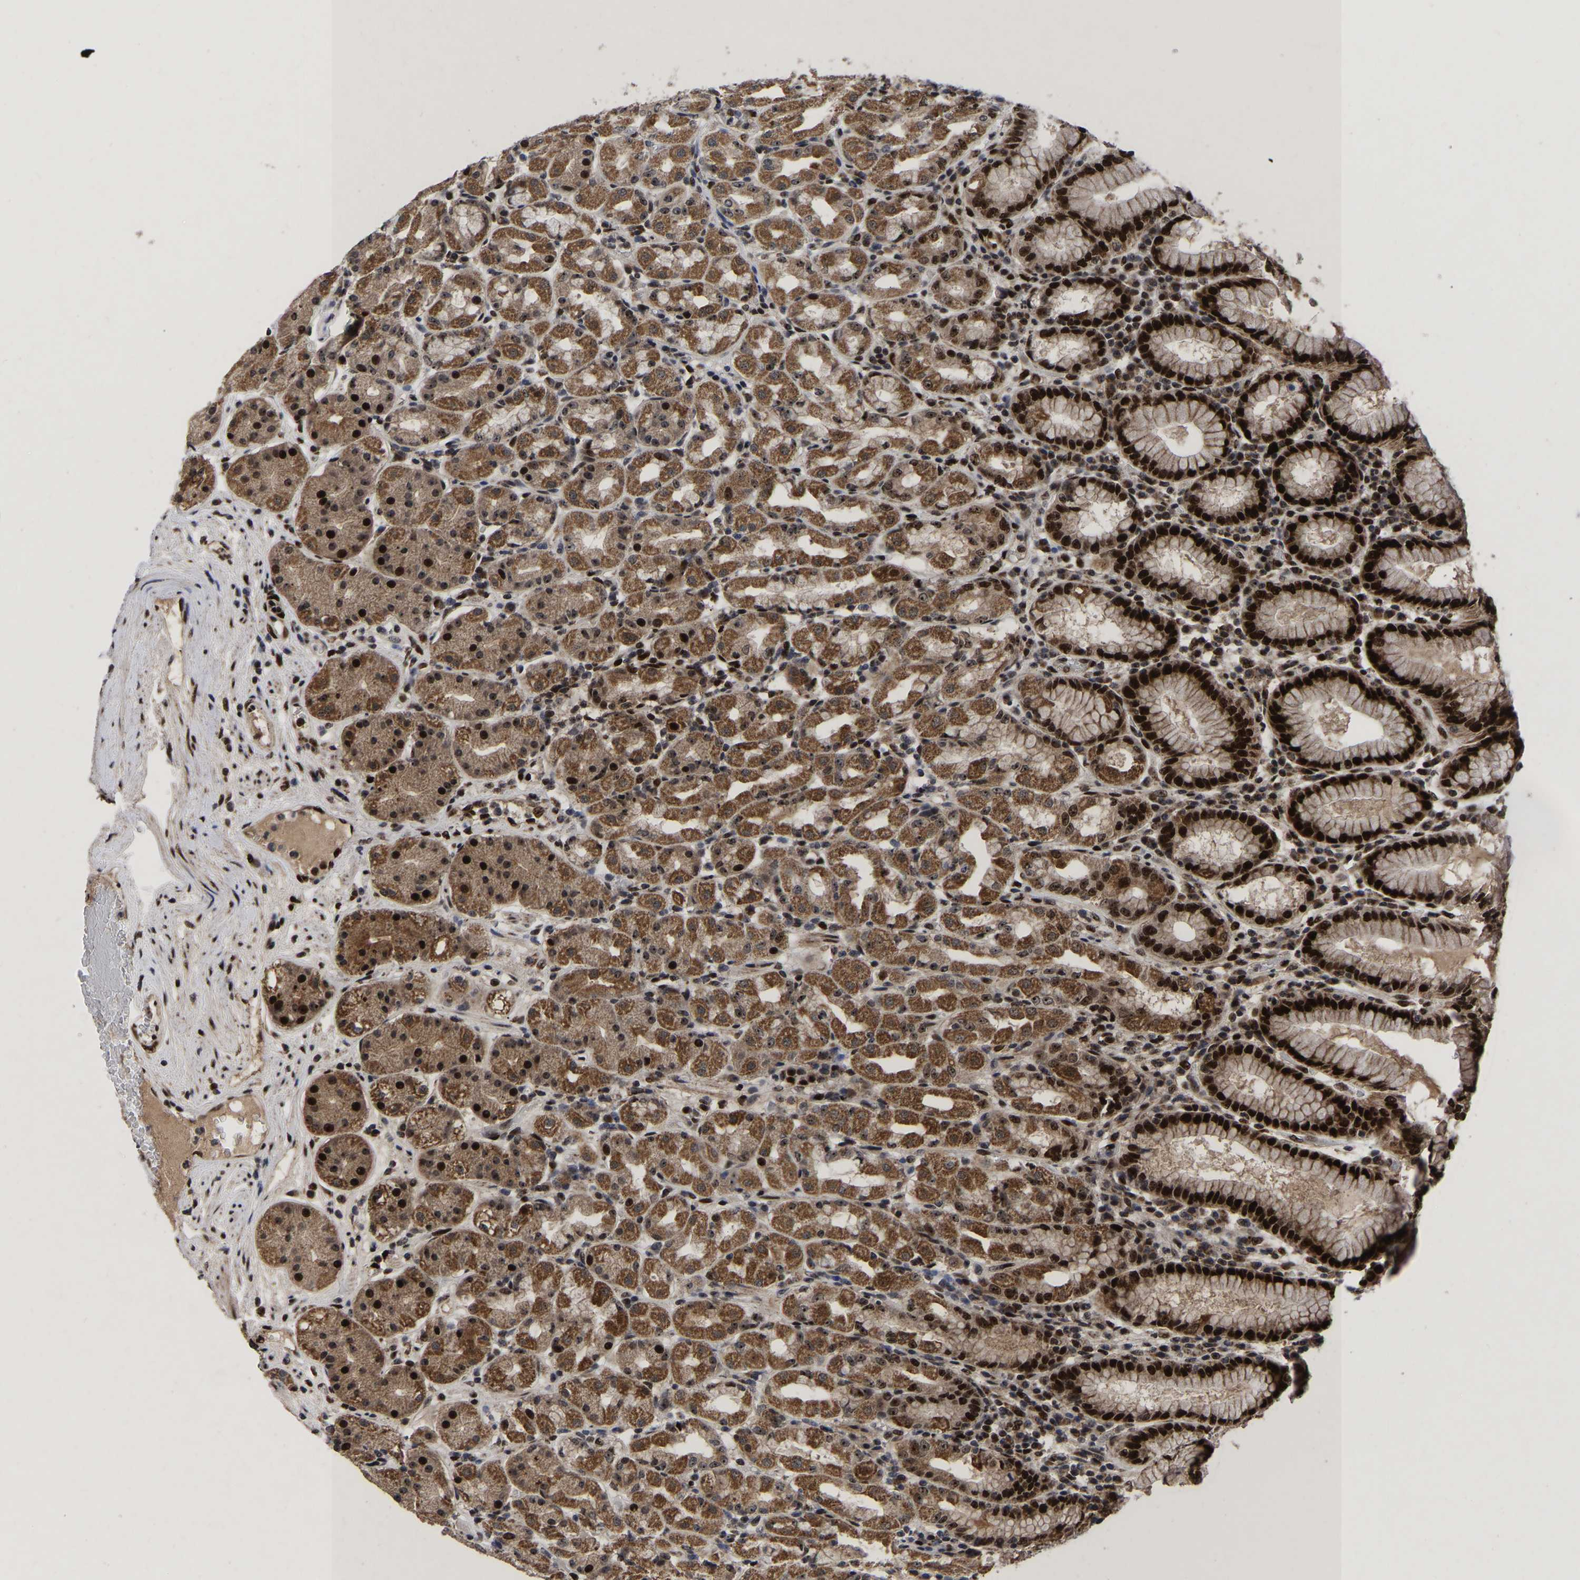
{"staining": {"intensity": "strong", "quantity": ">75%", "location": "cytoplasmic/membranous,nuclear"}, "tissue": "stomach", "cell_type": "Glandular cells", "image_type": "normal", "snomed": [{"axis": "morphology", "description": "Normal tissue, NOS"}, {"axis": "topography", "description": "Stomach"}, {"axis": "topography", "description": "Stomach, lower"}], "caption": "A brown stain labels strong cytoplasmic/membranous,nuclear expression of a protein in glandular cells of benign human stomach.", "gene": "JUNB", "patient": {"sex": "female", "age": 56}}